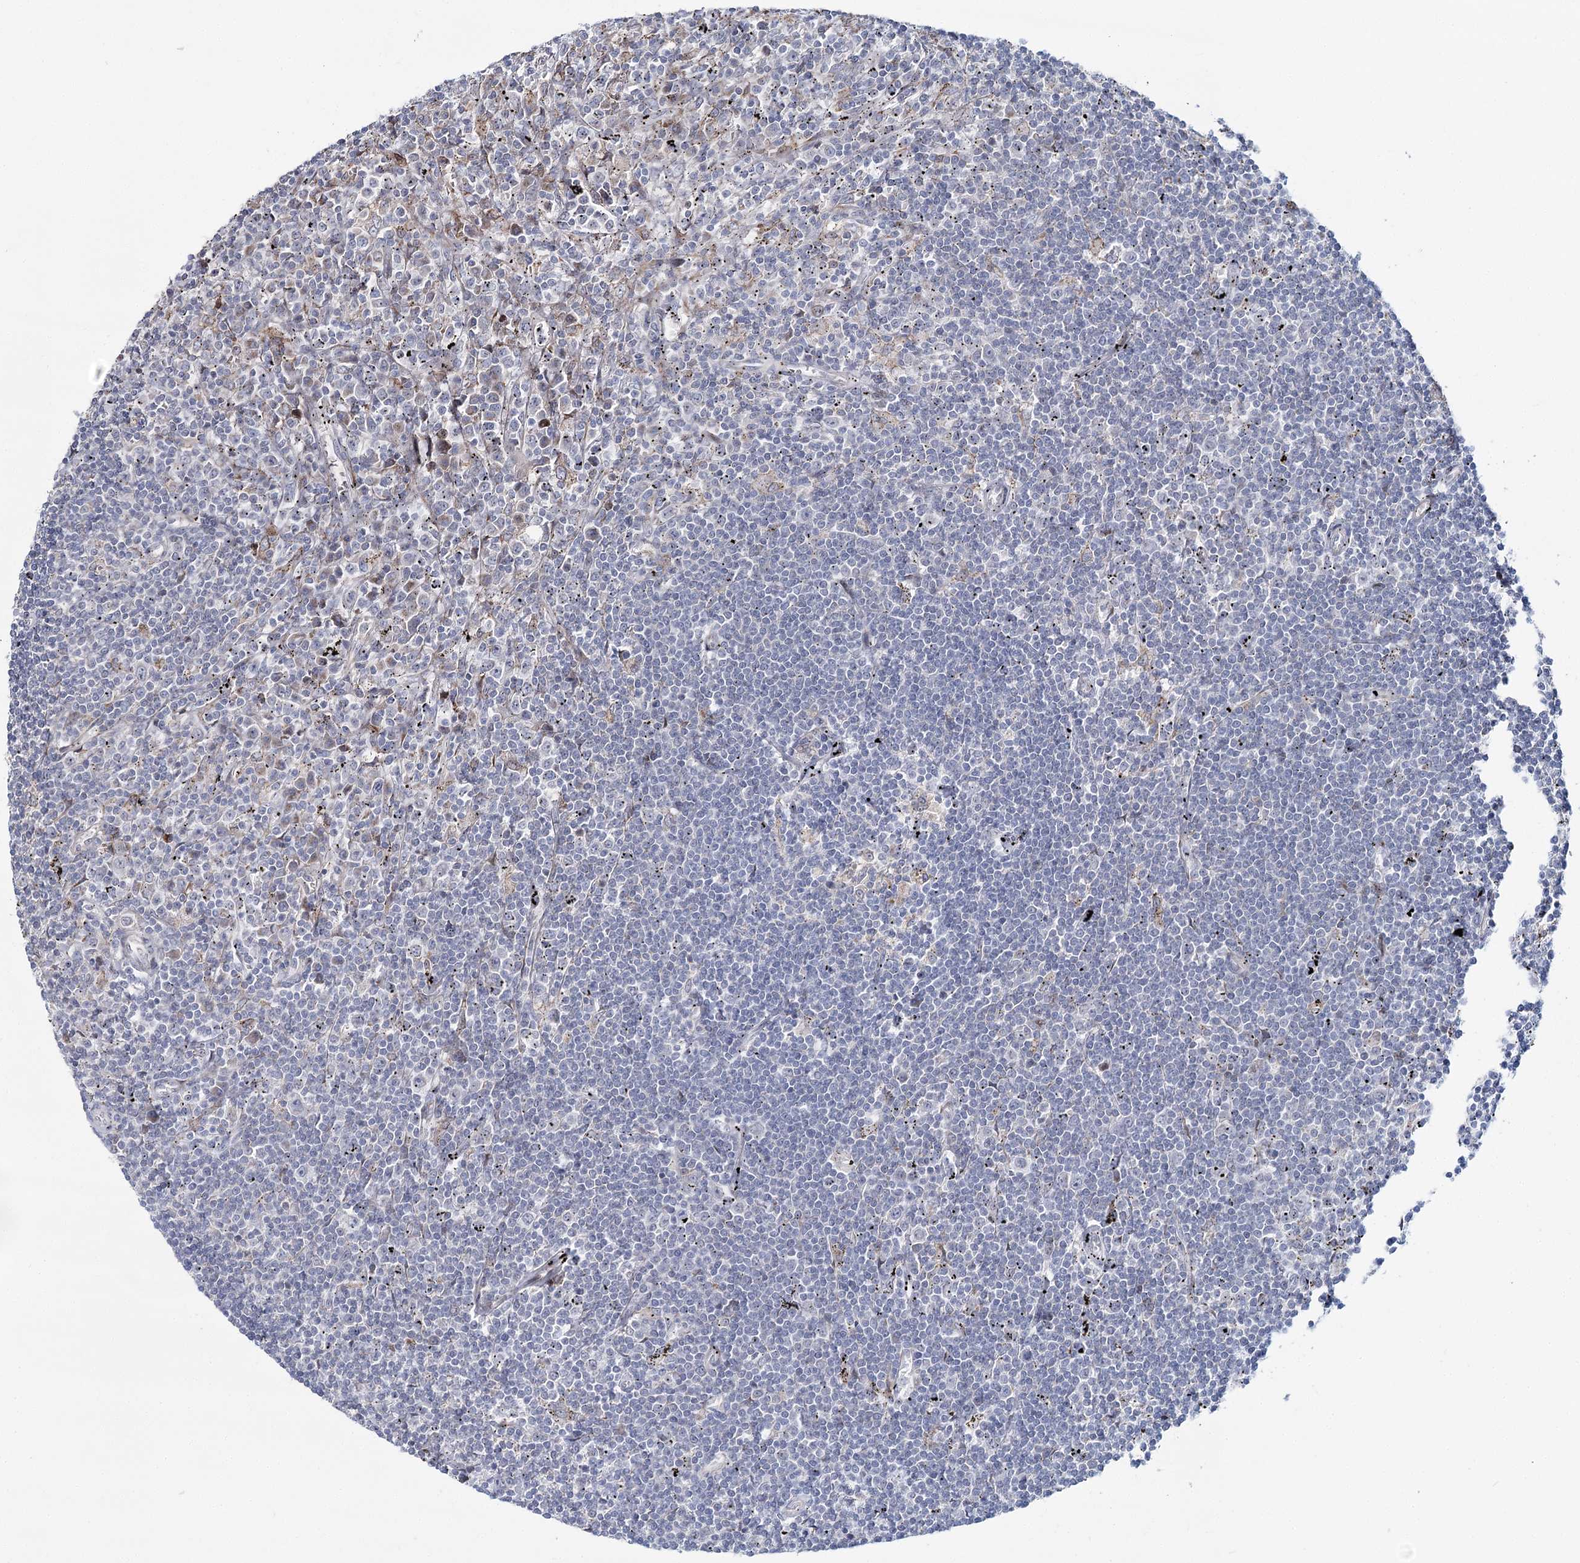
{"staining": {"intensity": "negative", "quantity": "none", "location": "none"}, "tissue": "lymphoma", "cell_type": "Tumor cells", "image_type": "cancer", "snomed": [{"axis": "morphology", "description": "Malignant lymphoma, non-Hodgkin's type, Low grade"}, {"axis": "topography", "description": "Spleen"}], "caption": "An immunohistochemistry micrograph of lymphoma is shown. There is no staining in tumor cells of lymphoma.", "gene": "CPLANE1", "patient": {"sex": "male", "age": 76}}